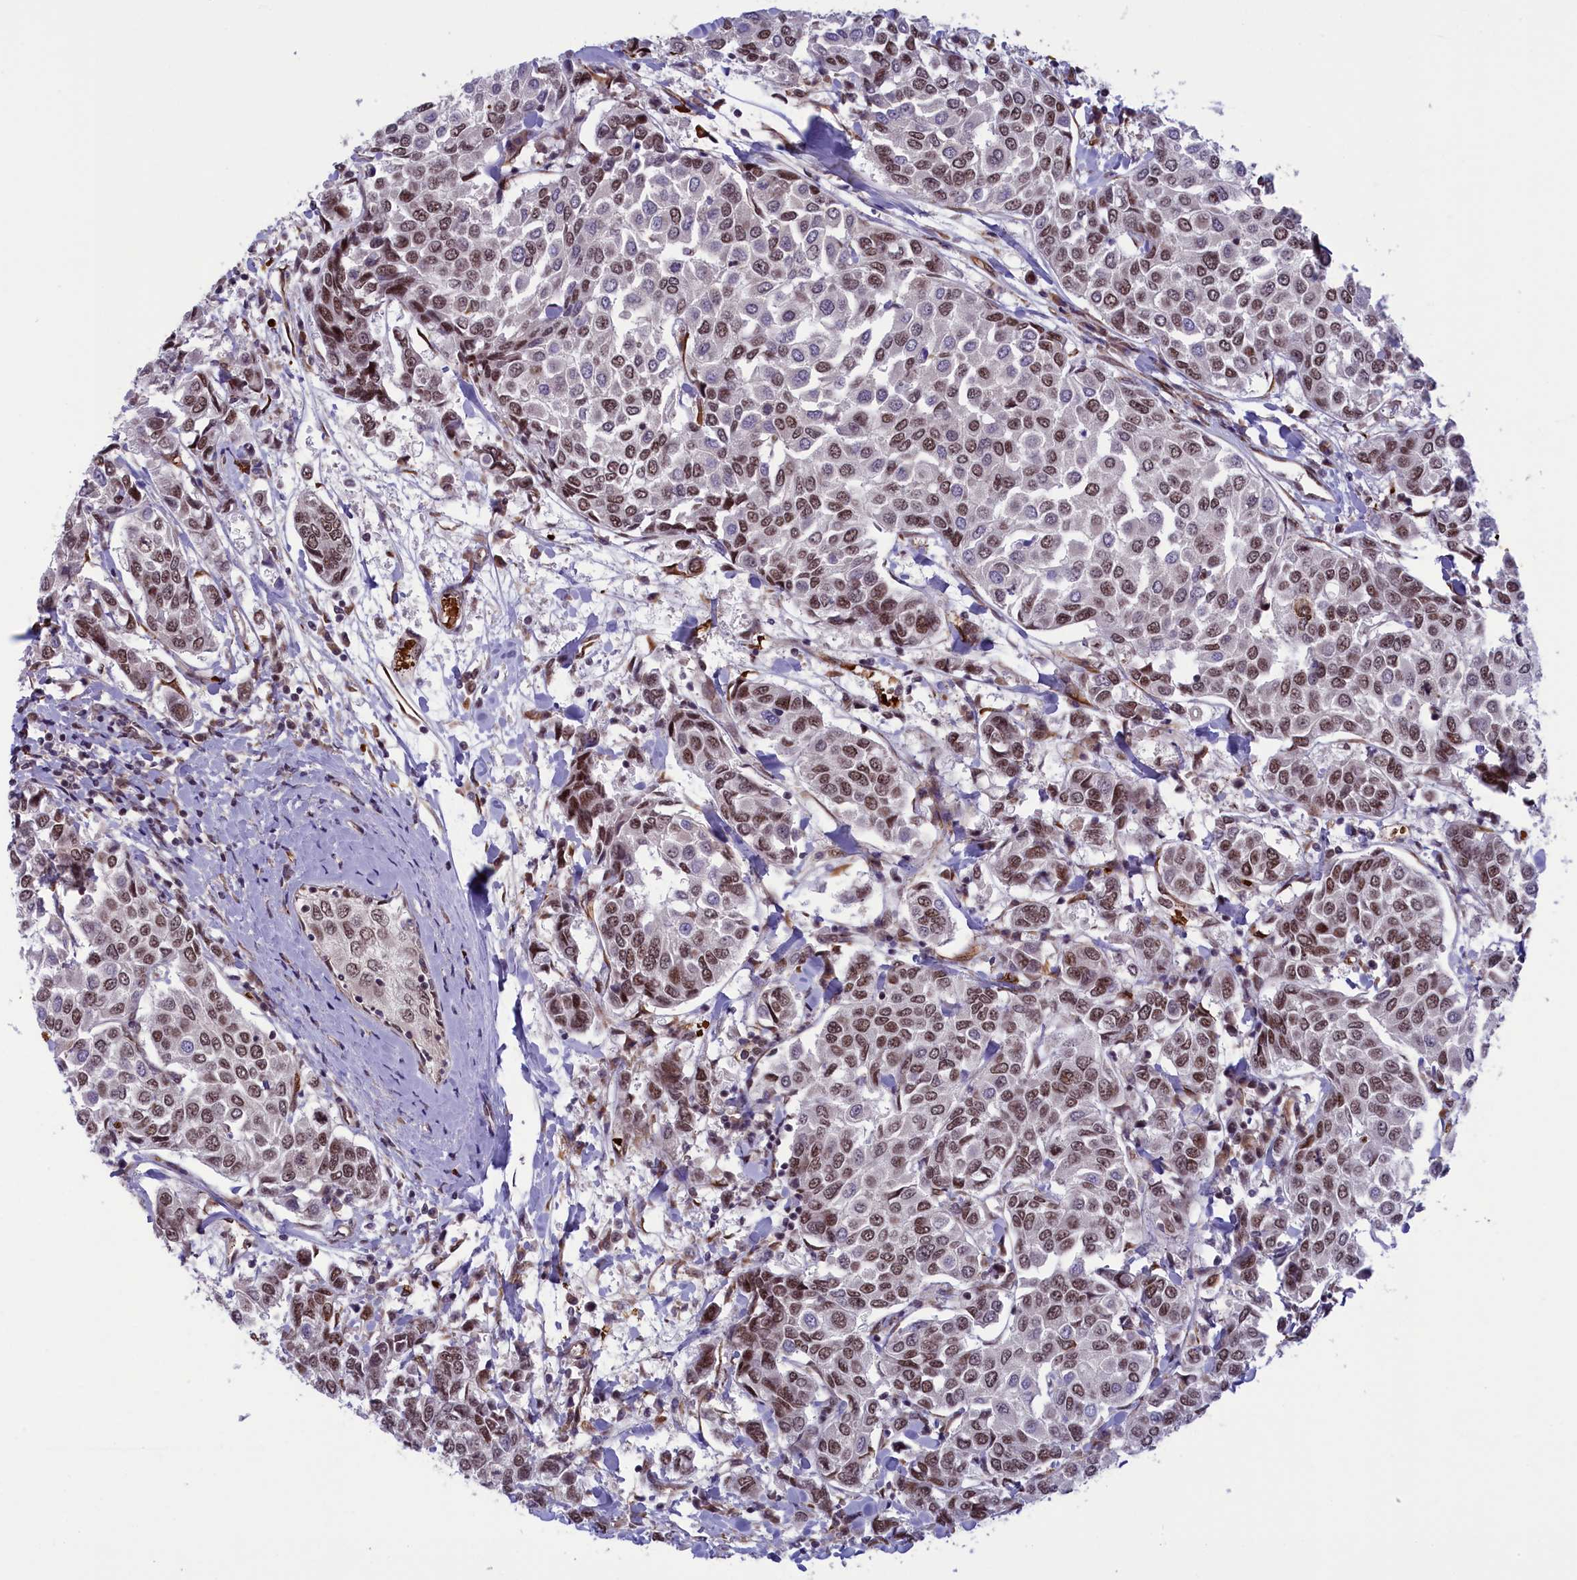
{"staining": {"intensity": "moderate", "quantity": "25%-75%", "location": "nuclear"}, "tissue": "breast cancer", "cell_type": "Tumor cells", "image_type": "cancer", "snomed": [{"axis": "morphology", "description": "Duct carcinoma"}, {"axis": "topography", "description": "Breast"}], "caption": "There is medium levels of moderate nuclear positivity in tumor cells of intraductal carcinoma (breast), as demonstrated by immunohistochemical staining (brown color).", "gene": "MPHOSPH8", "patient": {"sex": "female", "age": 55}}